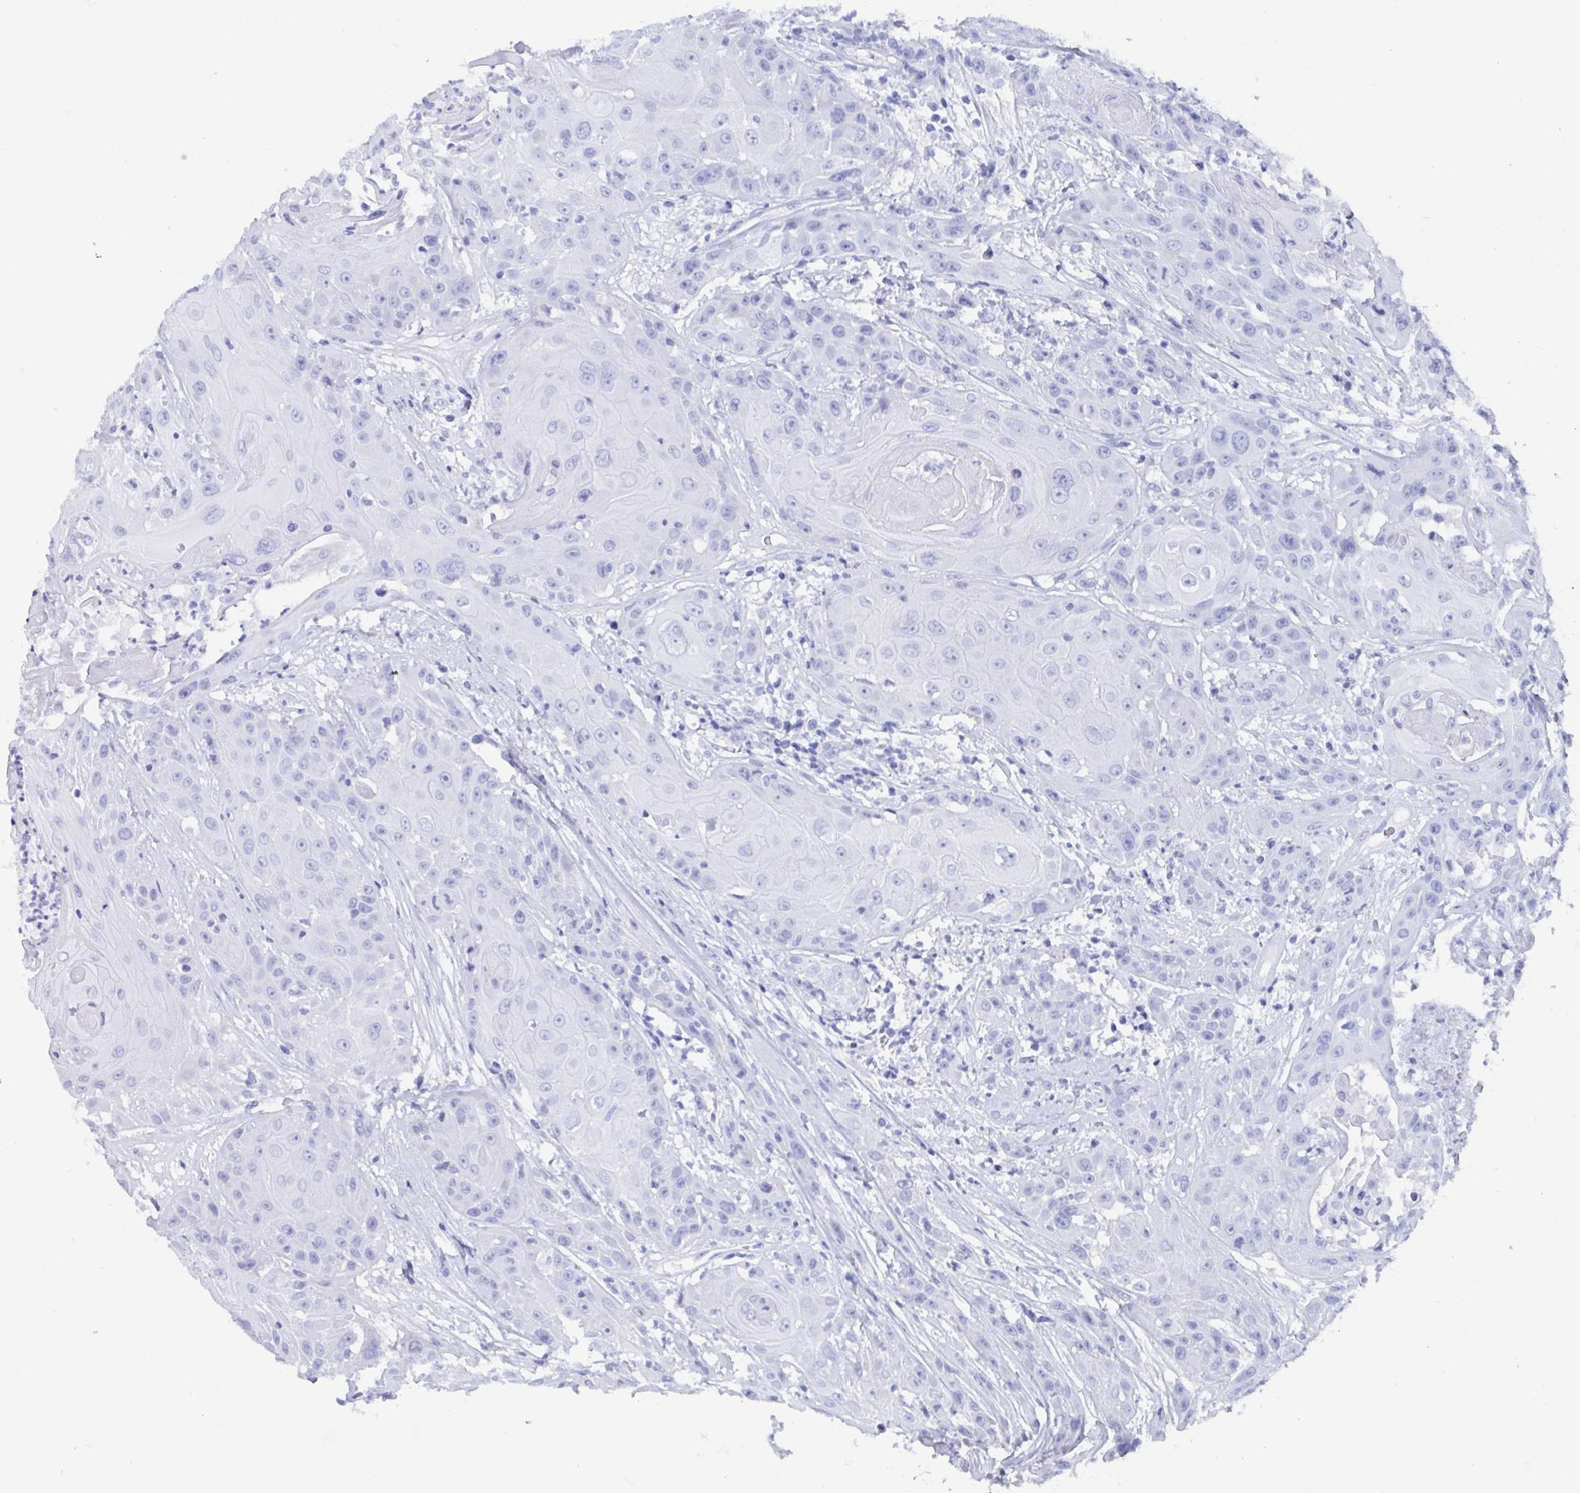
{"staining": {"intensity": "negative", "quantity": "none", "location": "none"}, "tissue": "head and neck cancer", "cell_type": "Tumor cells", "image_type": "cancer", "snomed": [{"axis": "morphology", "description": "Squamous cell carcinoma, NOS"}, {"axis": "topography", "description": "Skin"}, {"axis": "topography", "description": "Head-Neck"}], "caption": "Protein analysis of squamous cell carcinoma (head and neck) demonstrates no significant staining in tumor cells.", "gene": "SHCBP1L", "patient": {"sex": "male", "age": 80}}